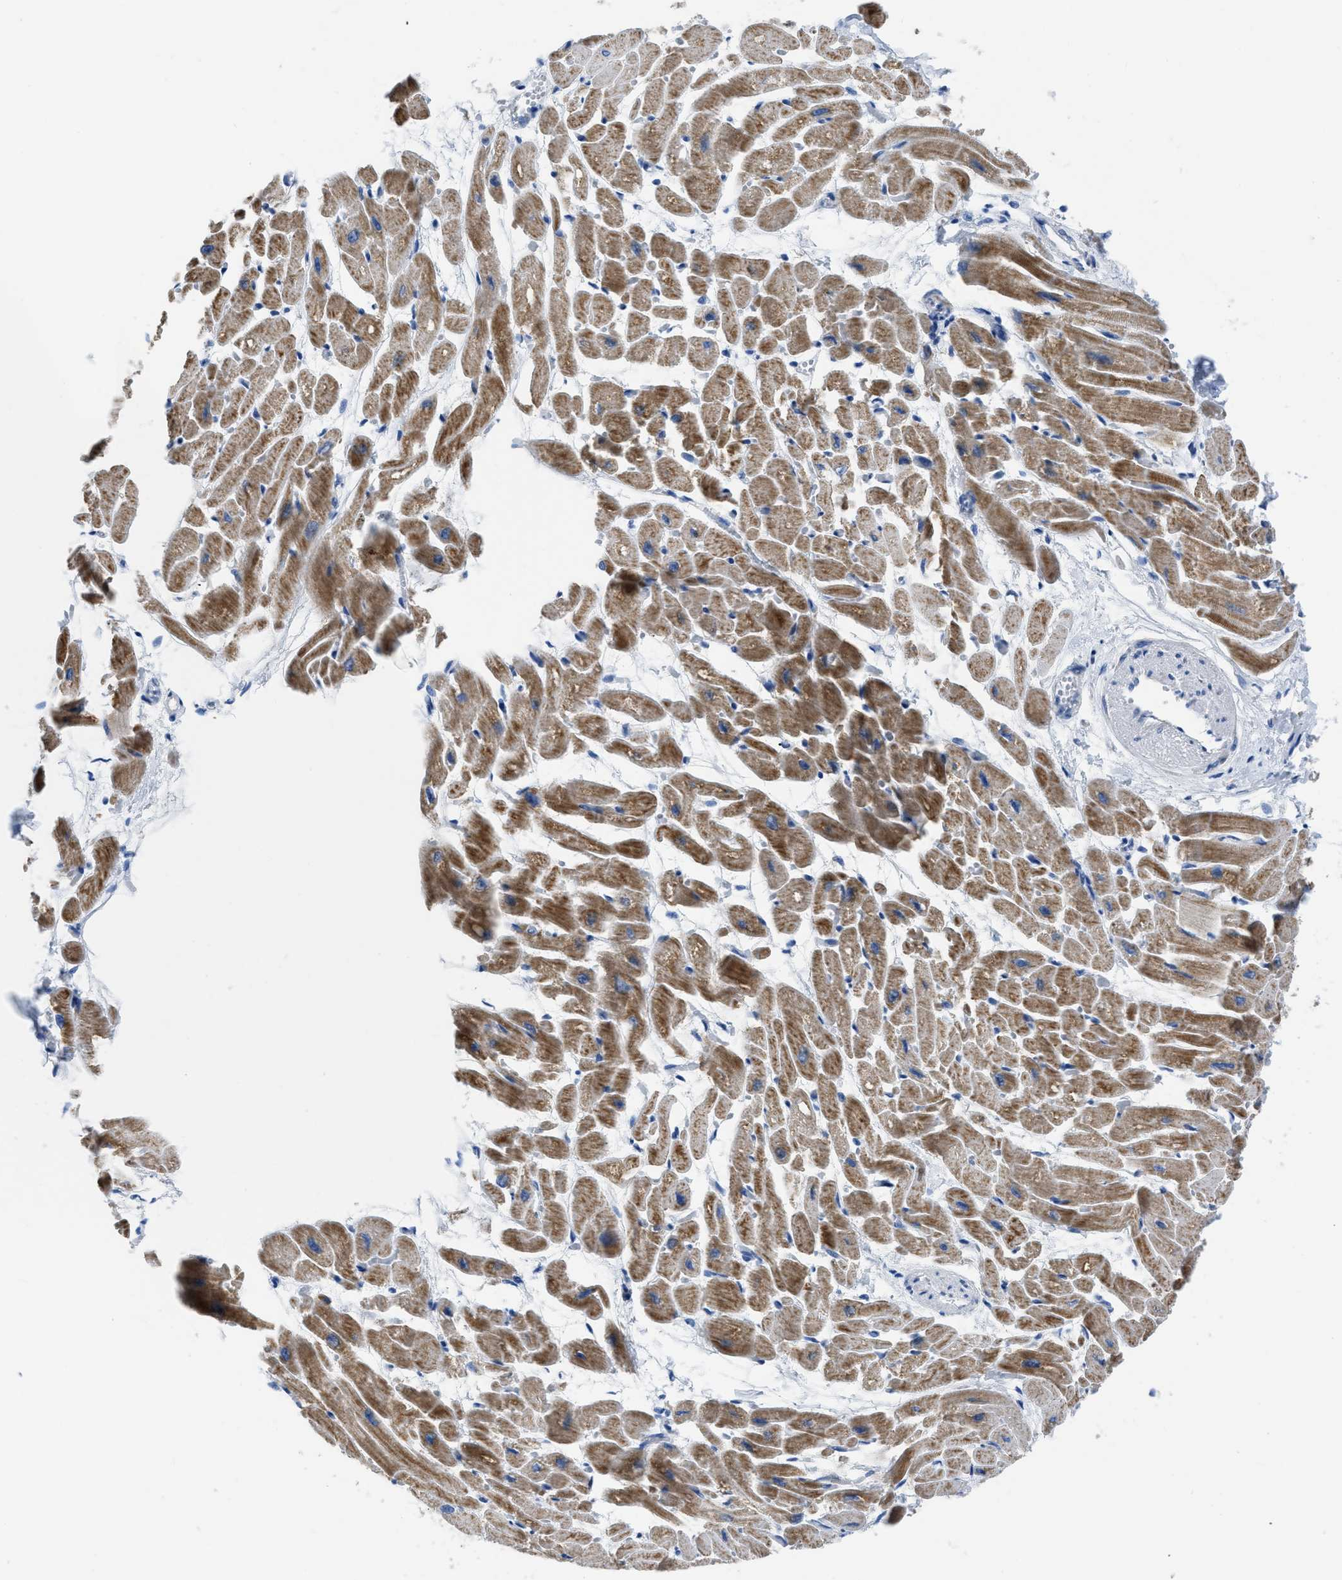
{"staining": {"intensity": "moderate", "quantity": "25%-75%", "location": "cytoplasmic/membranous"}, "tissue": "heart muscle", "cell_type": "Cardiomyocytes", "image_type": "normal", "snomed": [{"axis": "morphology", "description": "Normal tissue, NOS"}, {"axis": "topography", "description": "Heart"}], "caption": "A high-resolution photomicrograph shows IHC staining of normal heart muscle, which exhibits moderate cytoplasmic/membranous staining in about 25%-75% of cardiomyocytes. Nuclei are stained in blue.", "gene": "ETFA", "patient": {"sex": "male", "age": 45}}